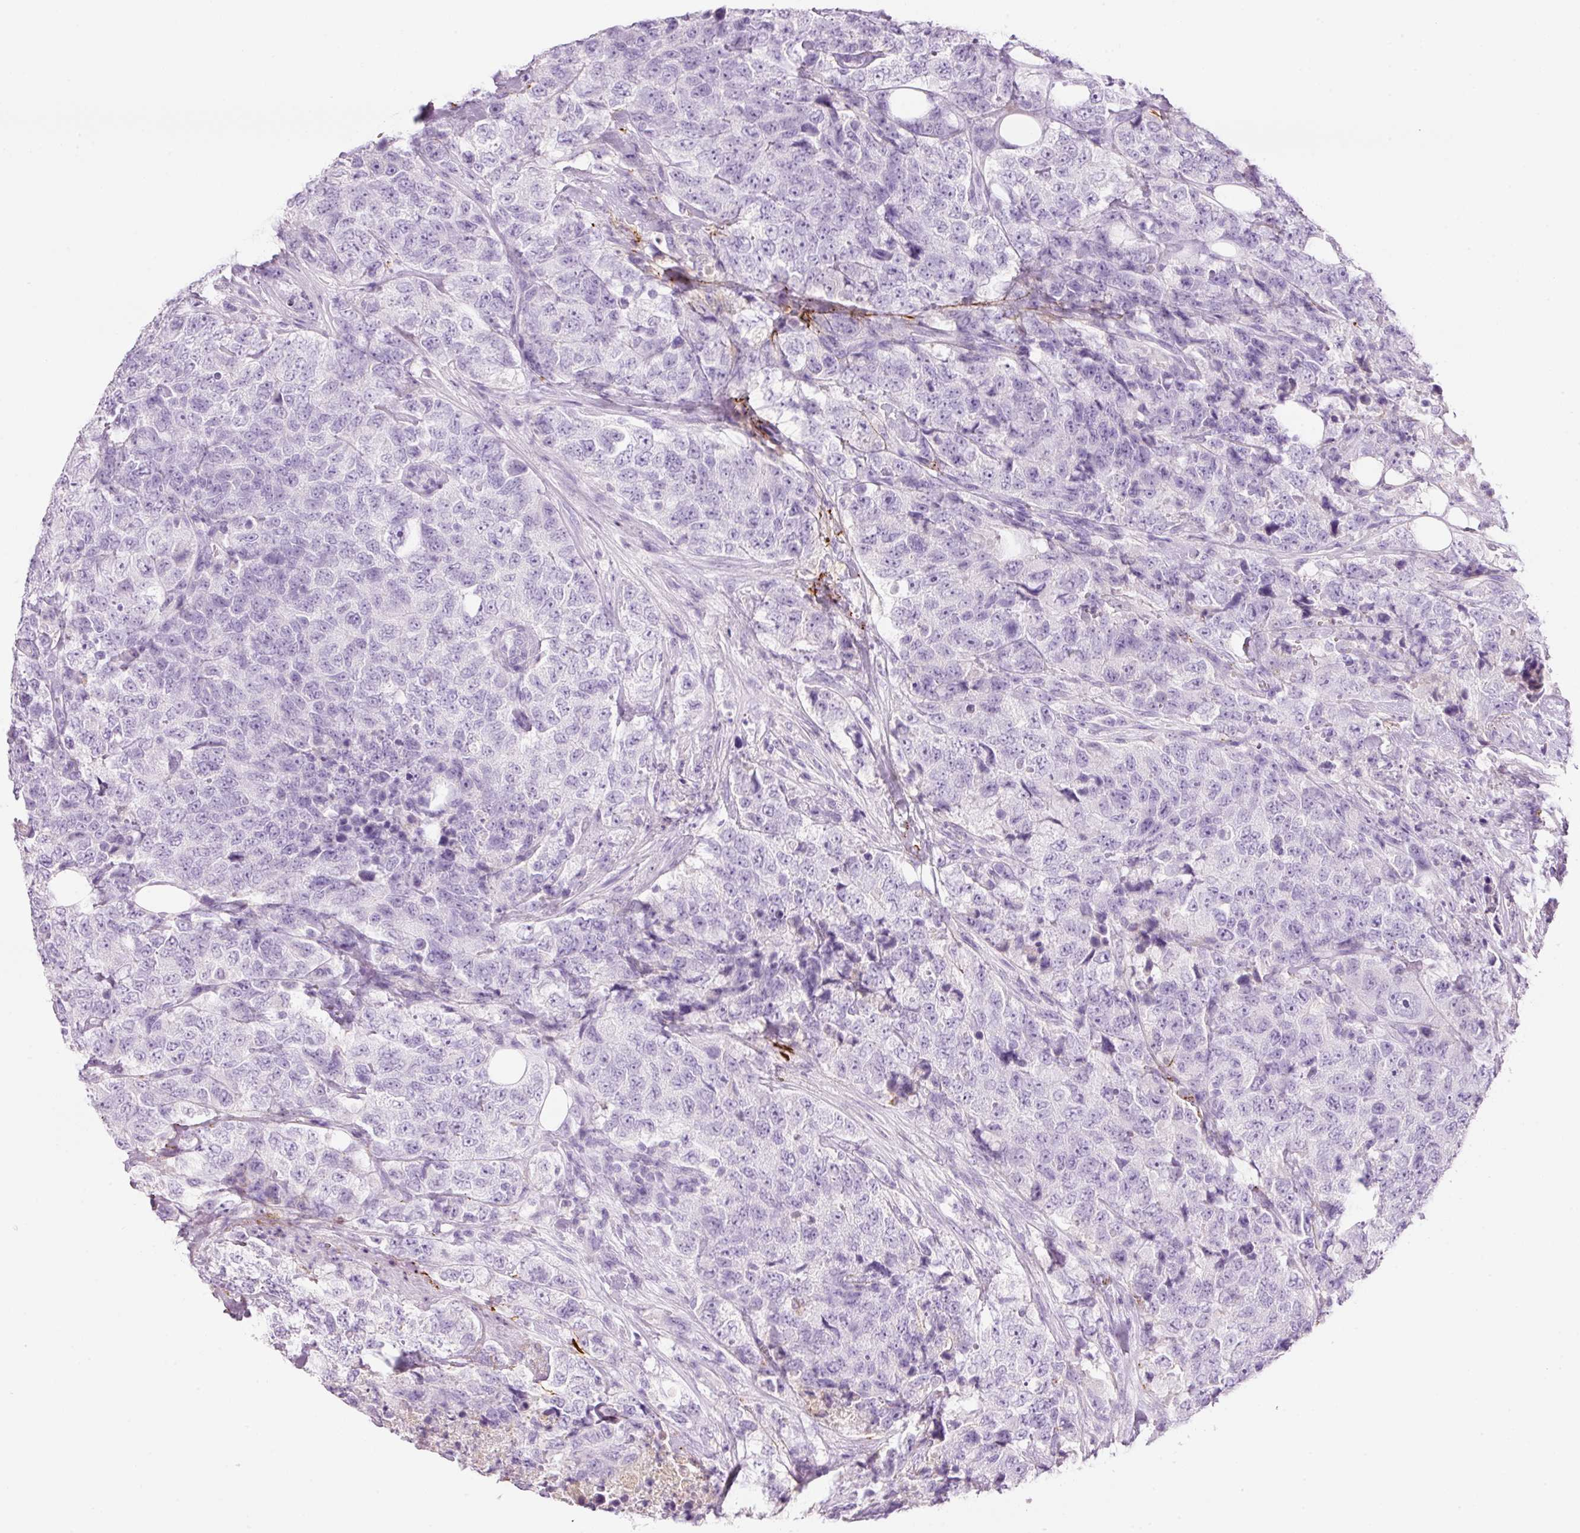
{"staining": {"intensity": "negative", "quantity": "none", "location": "none"}, "tissue": "urothelial cancer", "cell_type": "Tumor cells", "image_type": "cancer", "snomed": [{"axis": "morphology", "description": "Urothelial carcinoma, High grade"}, {"axis": "topography", "description": "Urinary bladder"}], "caption": "Immunohistochemistry (IHC) photomicrograph of neoplastic tissue: urothelial carcinoma (high-grade) stained with DAB displays no significant protein positivity in tumor cells.", "gene": "MFAP4", "patient": {"sex": "female", "age": 78}}